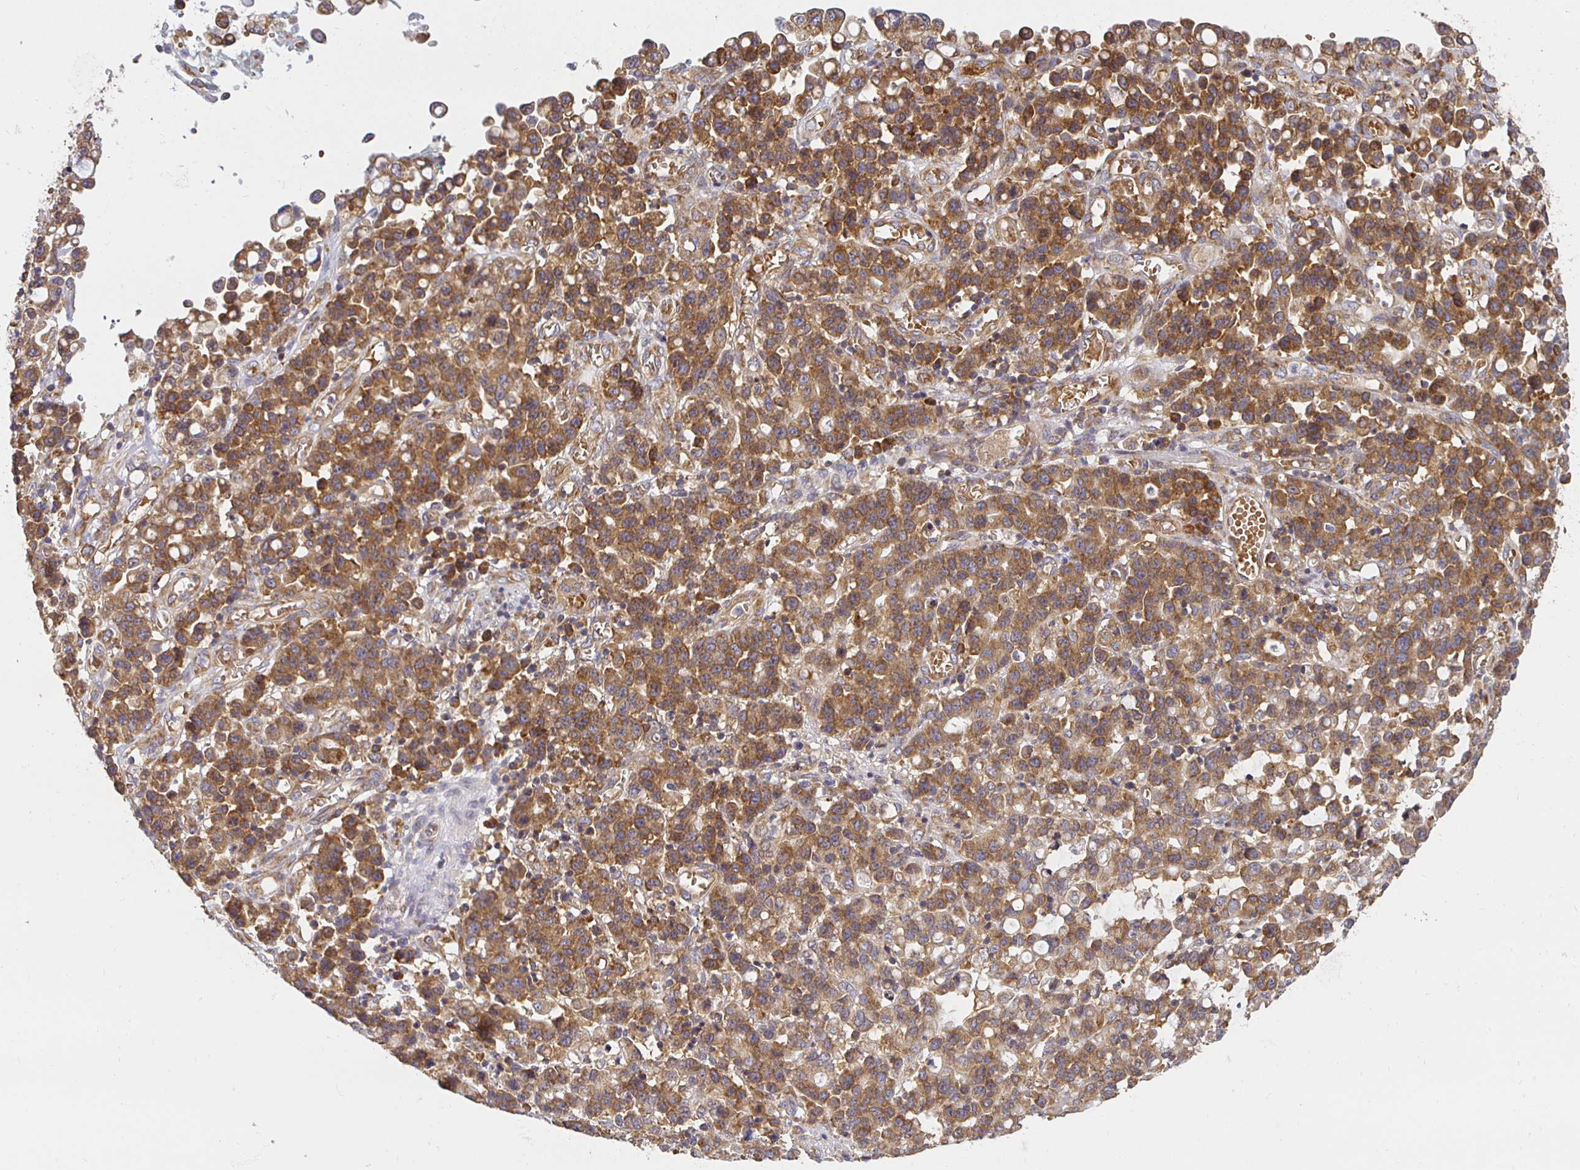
{"staining": {"intensity": "moderate", "quantity": ">75%", "location": "cytoplasmic/membranous"}, "tissue": "stomach cancer", "cell_type": "Tumor cells", "image_type": "cancer", "snomed": [{"axis": "morphology", "description": "Adenocarcinoma, NOS"}, {"axis": "topography", "description": "Stomach, upper"}], "caption": "A medium amount of moderate cytoplasmic/membranous expression is appreciated in approximately >75% of tumor cells in stomach cancer (adenocarcinoma) tissue. The staining was performed using DAB, with brown indicating positive protein expression. Nuclei are stained blue with hematoxylin.", "gene": "IRAK1", "patient": {"sex": "male", "age": 69}}